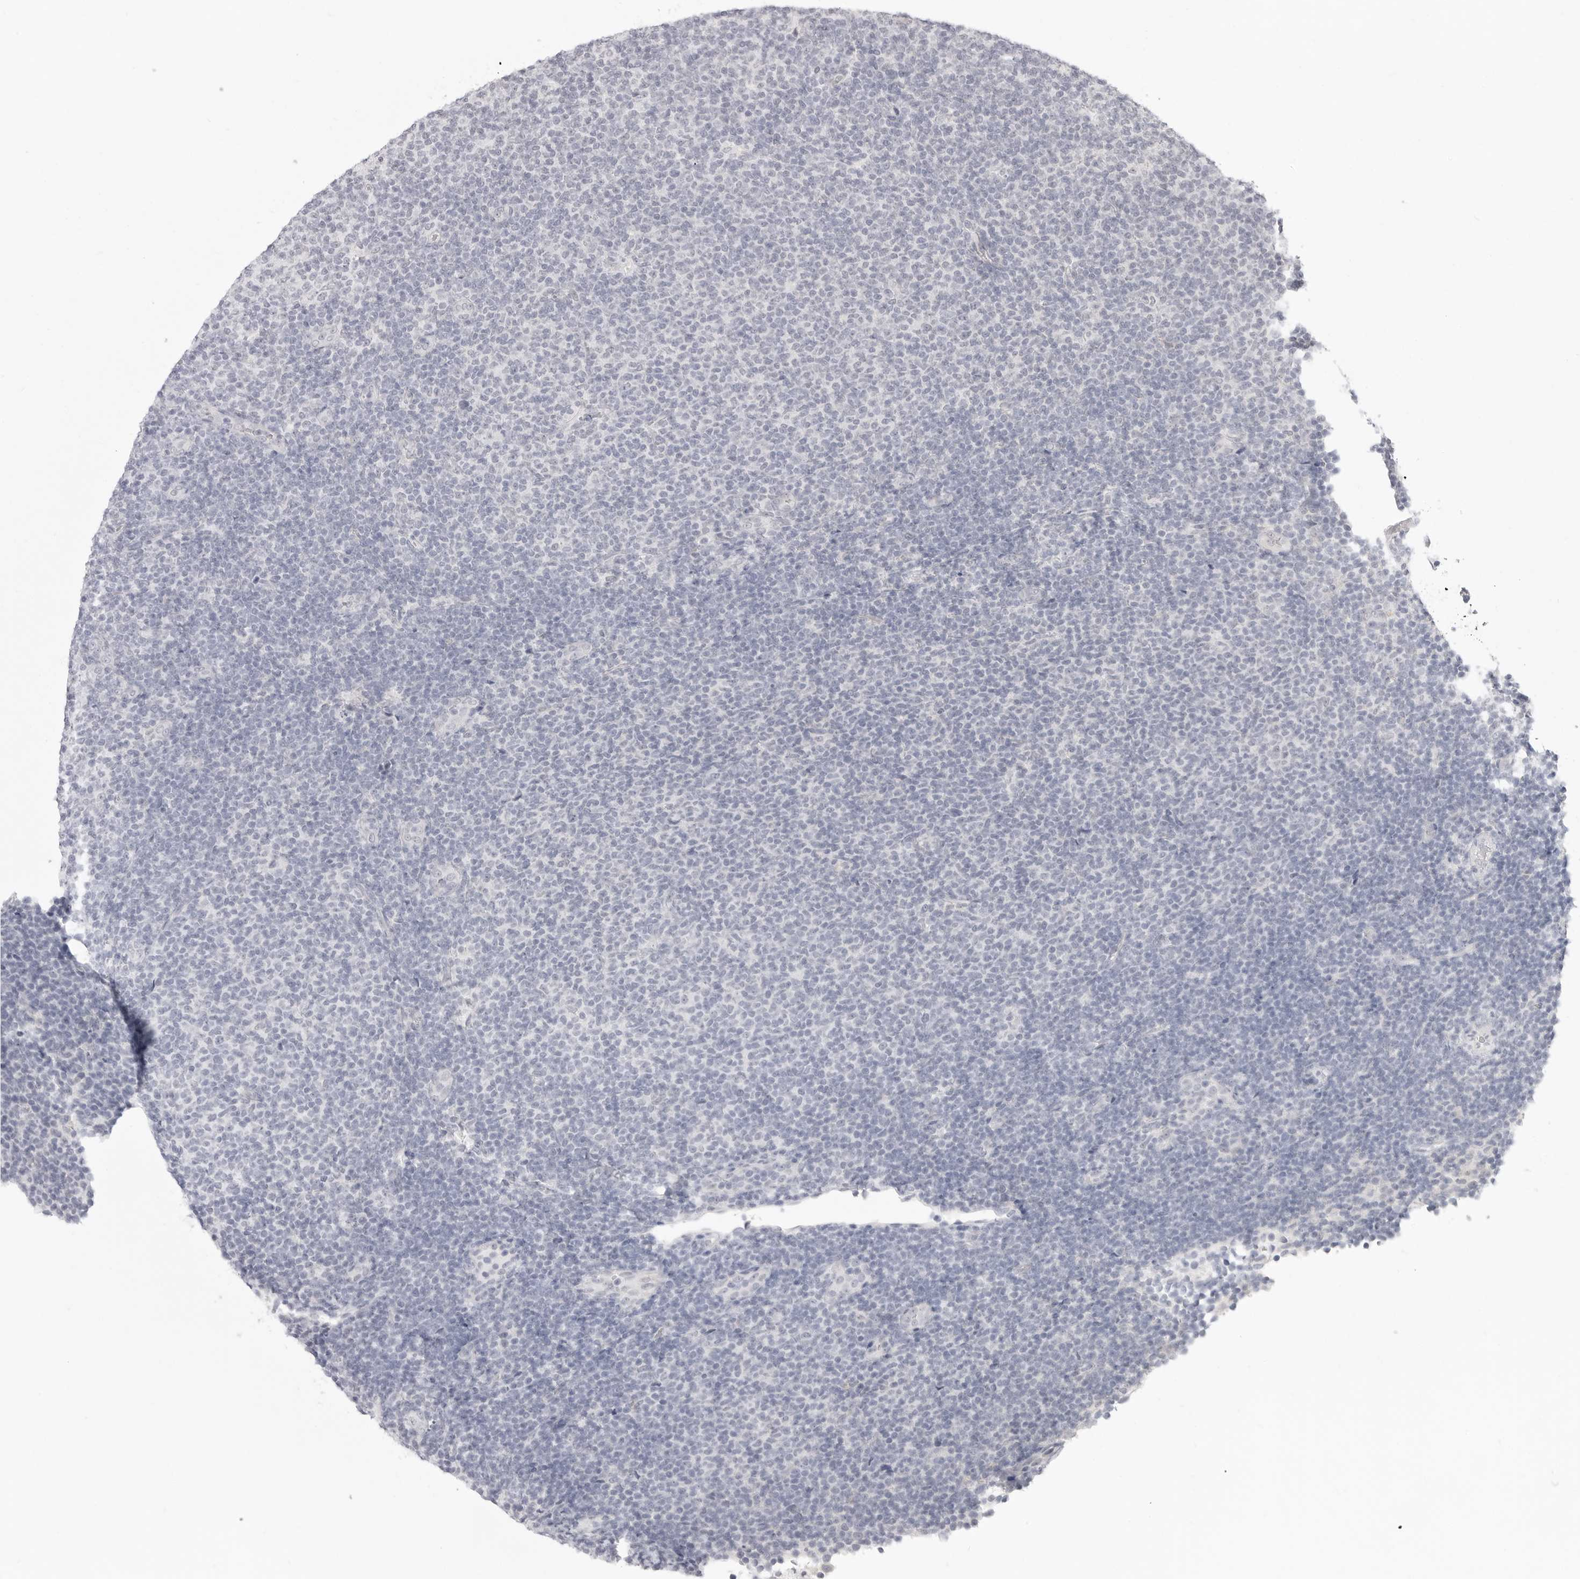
{"staining": {"intensity": "negative", "quantity": "none", "location": "none"}, "tissue": "lymphoma", "cell_type": "Tumor cells", "image_type": "cancer", "snomed": [{"axis": "morphology", "description": "Malignant lymphoma, non-Hodgkin's type, Low grade"}, {"axis": "topography", "description": "Lymph node"}], "caption": "DAB (3,3'-diaminobenzidine) immunohistochemical staining of low-grade malignant lymphoma, non-Hodgkin's type shows no significant positivity in tumor cells.", "gene": "KLK11", "patient": {"sex": "male", "age": 66}}